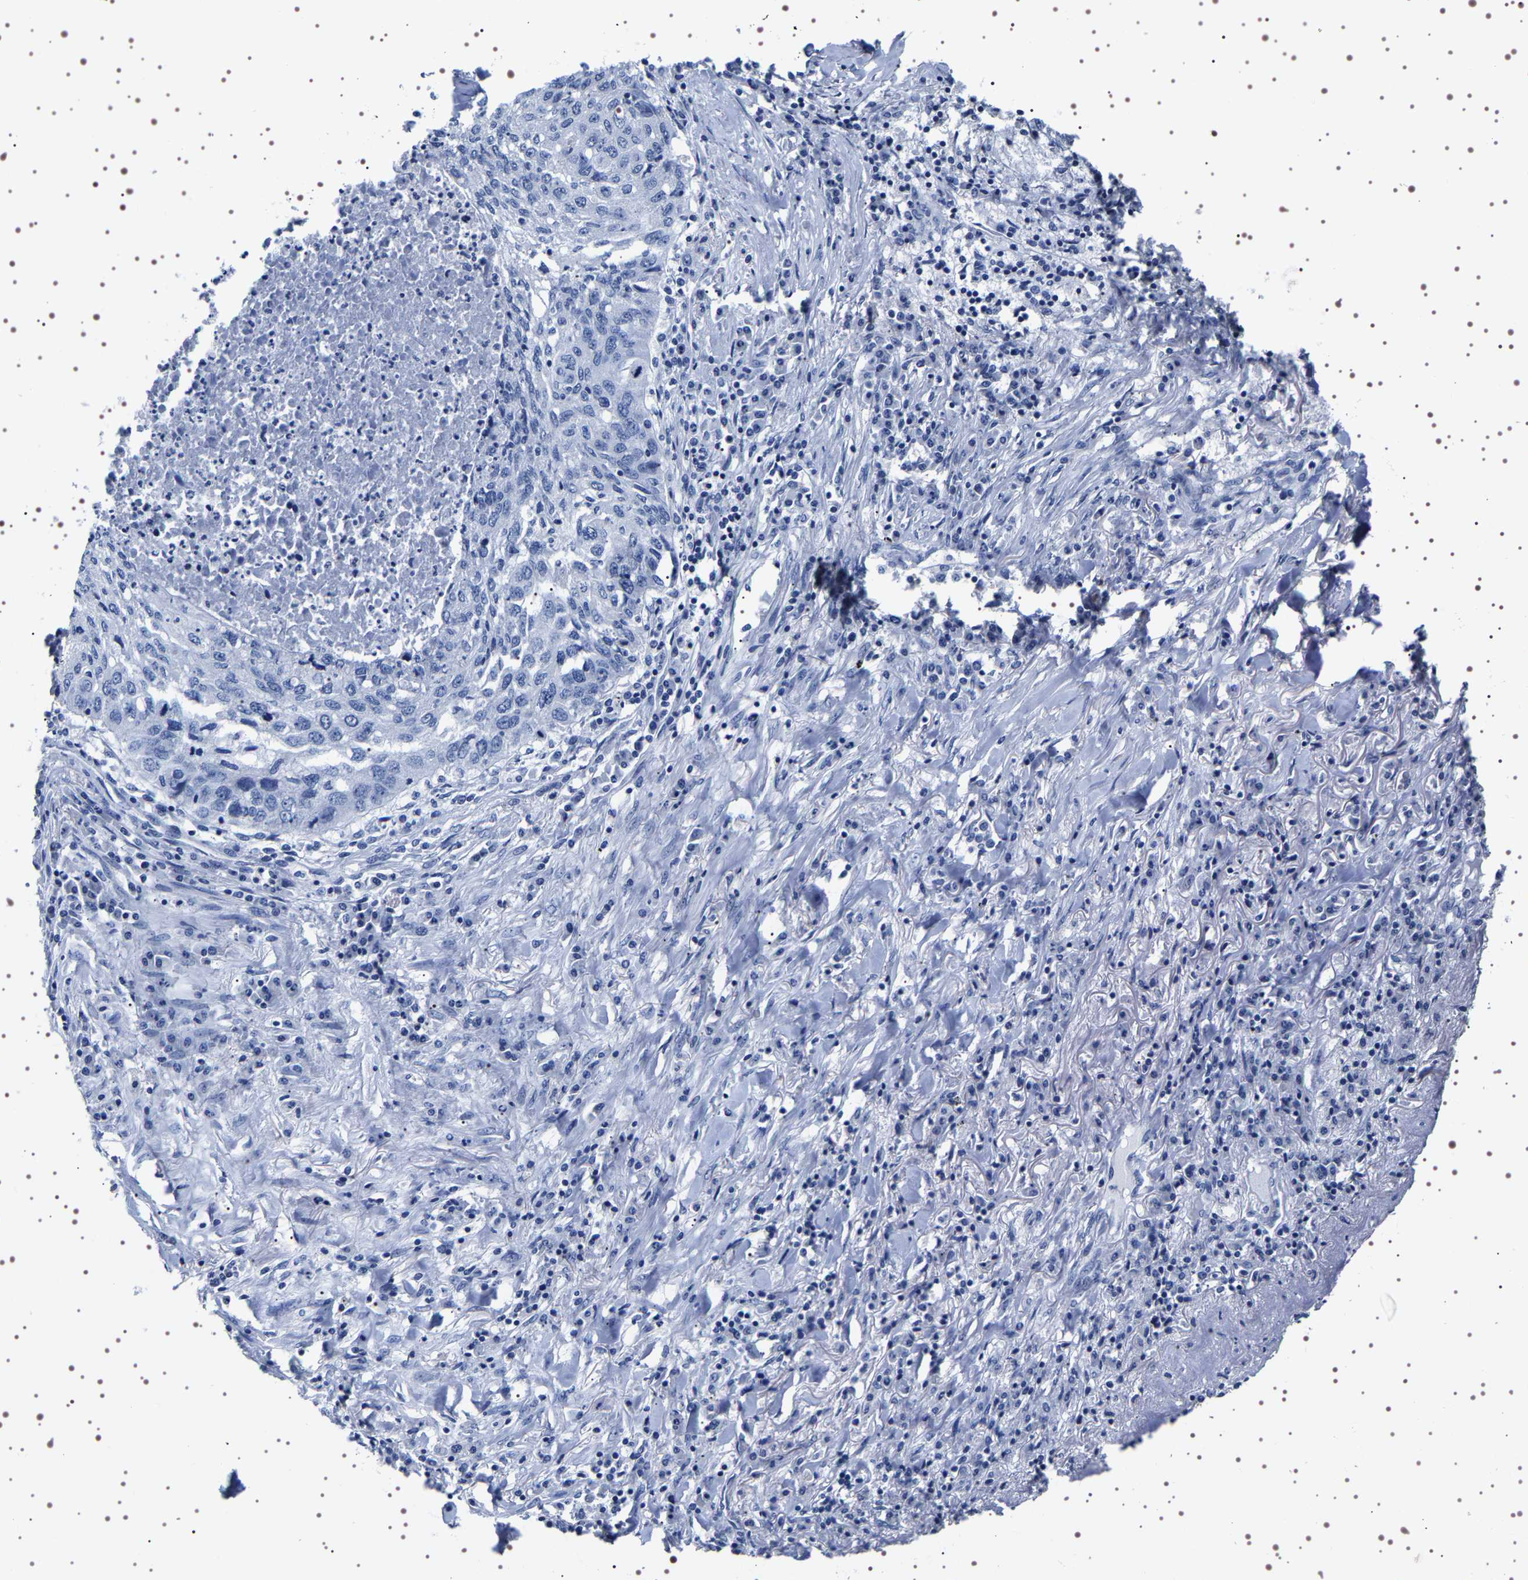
{"staining": {"intensity": "negative", "quantity": "none", "location": "none"}, "tissue": "lung cancer", "cell_type": "Tumor cells", "image_type": "cancer", "snomed": [{"axis": "morphology", "description": "Squamous cell carcinoma, NOS"}, {"axis": "topography", "description": "Lung"}], "caption": "This photomicrograph is of lung squamous cell carcinoma stained with immunohistochemistry to label a protein in brown with the nuclei are counter-stained blue. There is no positivity in tumor cells. (DAB immunohistochemistry (IHC) visualized using brightfield microscopy, high magnification).", "gene": "UBQLN3", "patient": {"sex": "female", "age": 63}}